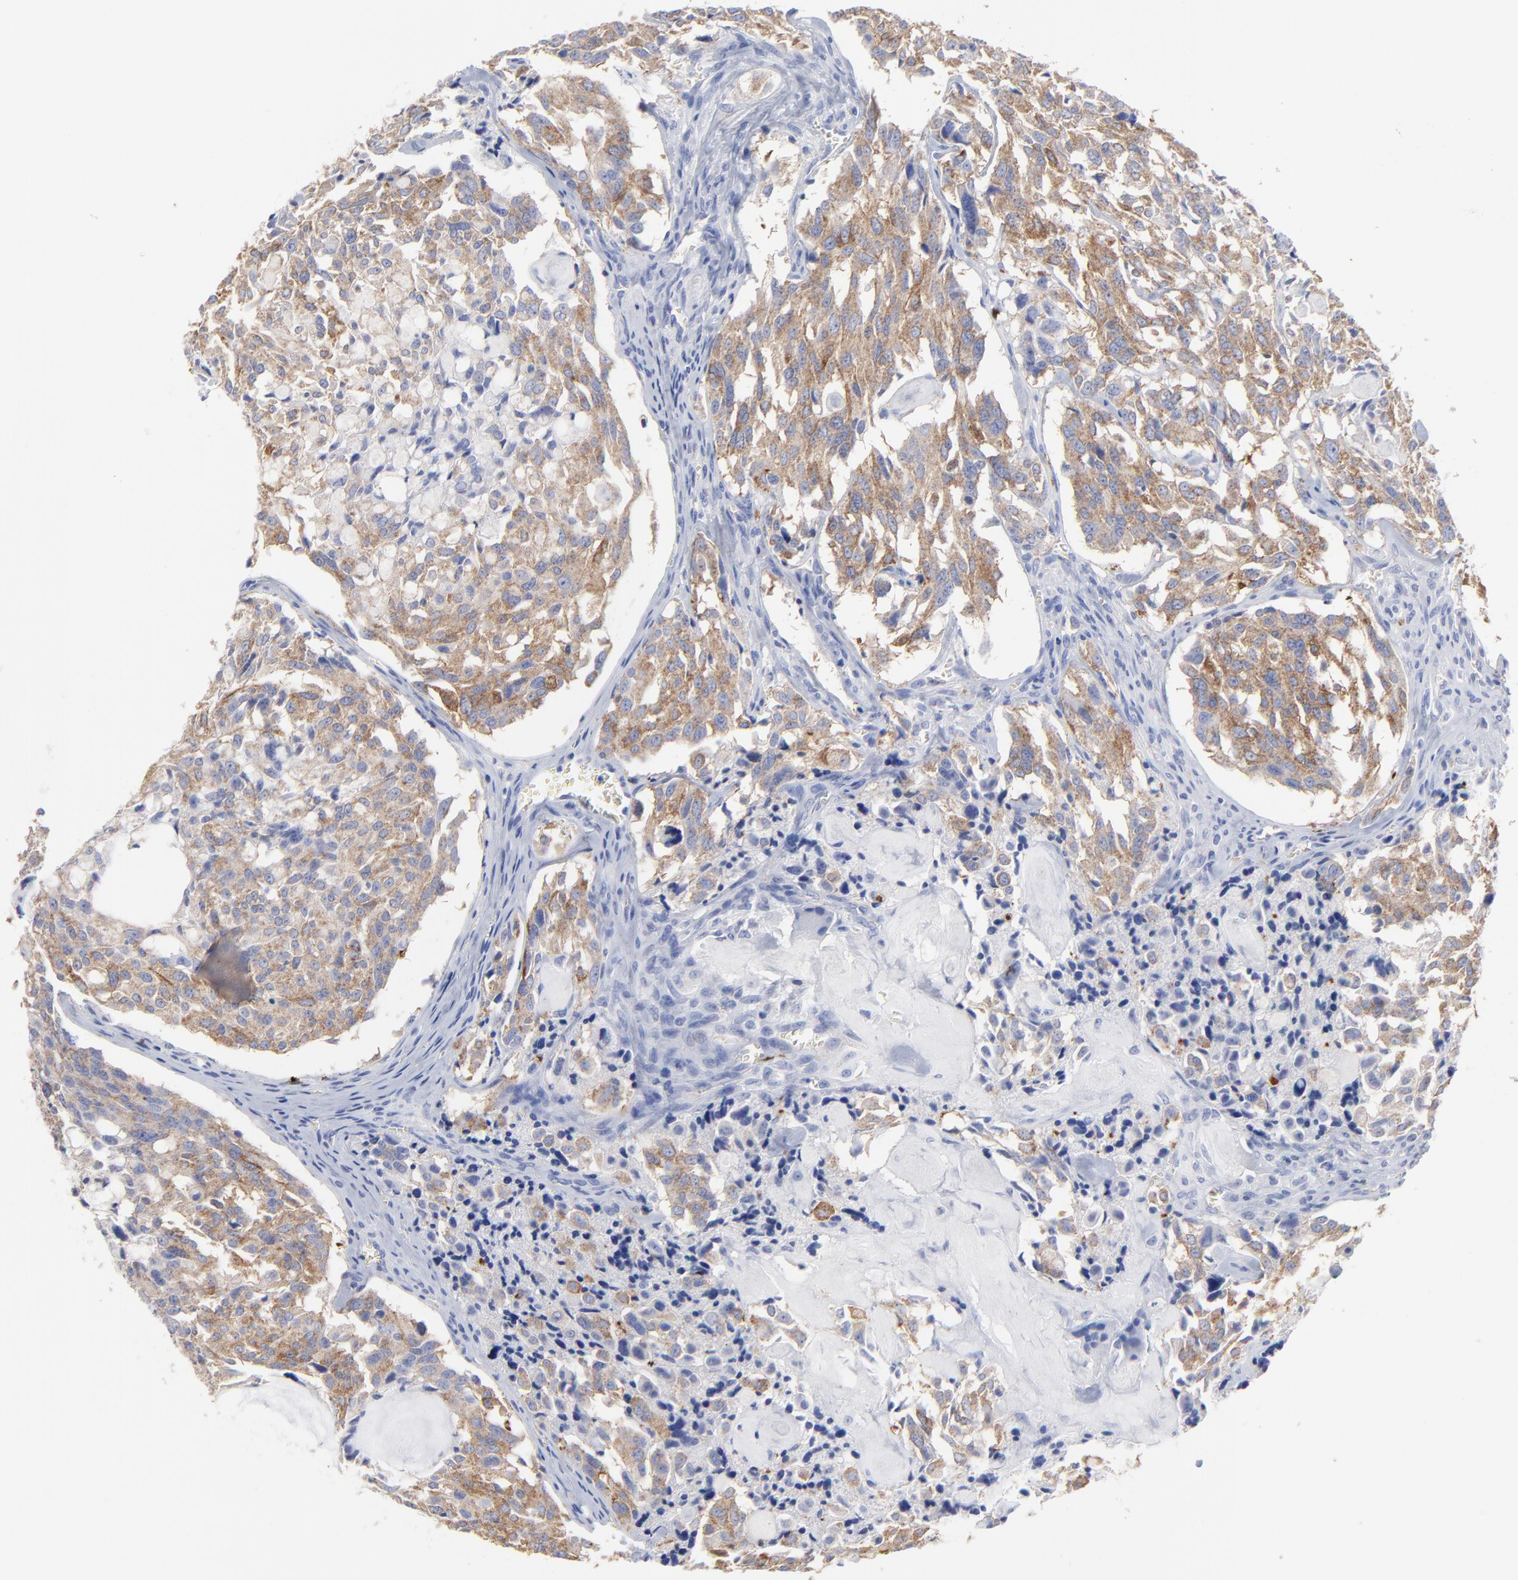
{"staining": {"intensity": "moderate", "quantity": "25%-75%", "location": "cytoplasmic/membranous"}, "tissue": "thyroid cancer", "cell_type": "Tumor cells", "image_type": "cancer", "snomed": [{"axis": "morphology", "description": "Carcinoma, NOS"}, {"axis": "morphology", "description": "Carcinoid, malignant, NOS"}, {"axis": "topography", "description": "Thyroid gland"}], "caption": "Immunohistochemical staining of human thyroid cancer demonstrates medium levels of moderate cytoplasmic/membranous staining in about 25%-75% of tumor cells.", "gene": "CNTN3", "patient": {"sex": "male", "age": 33}}